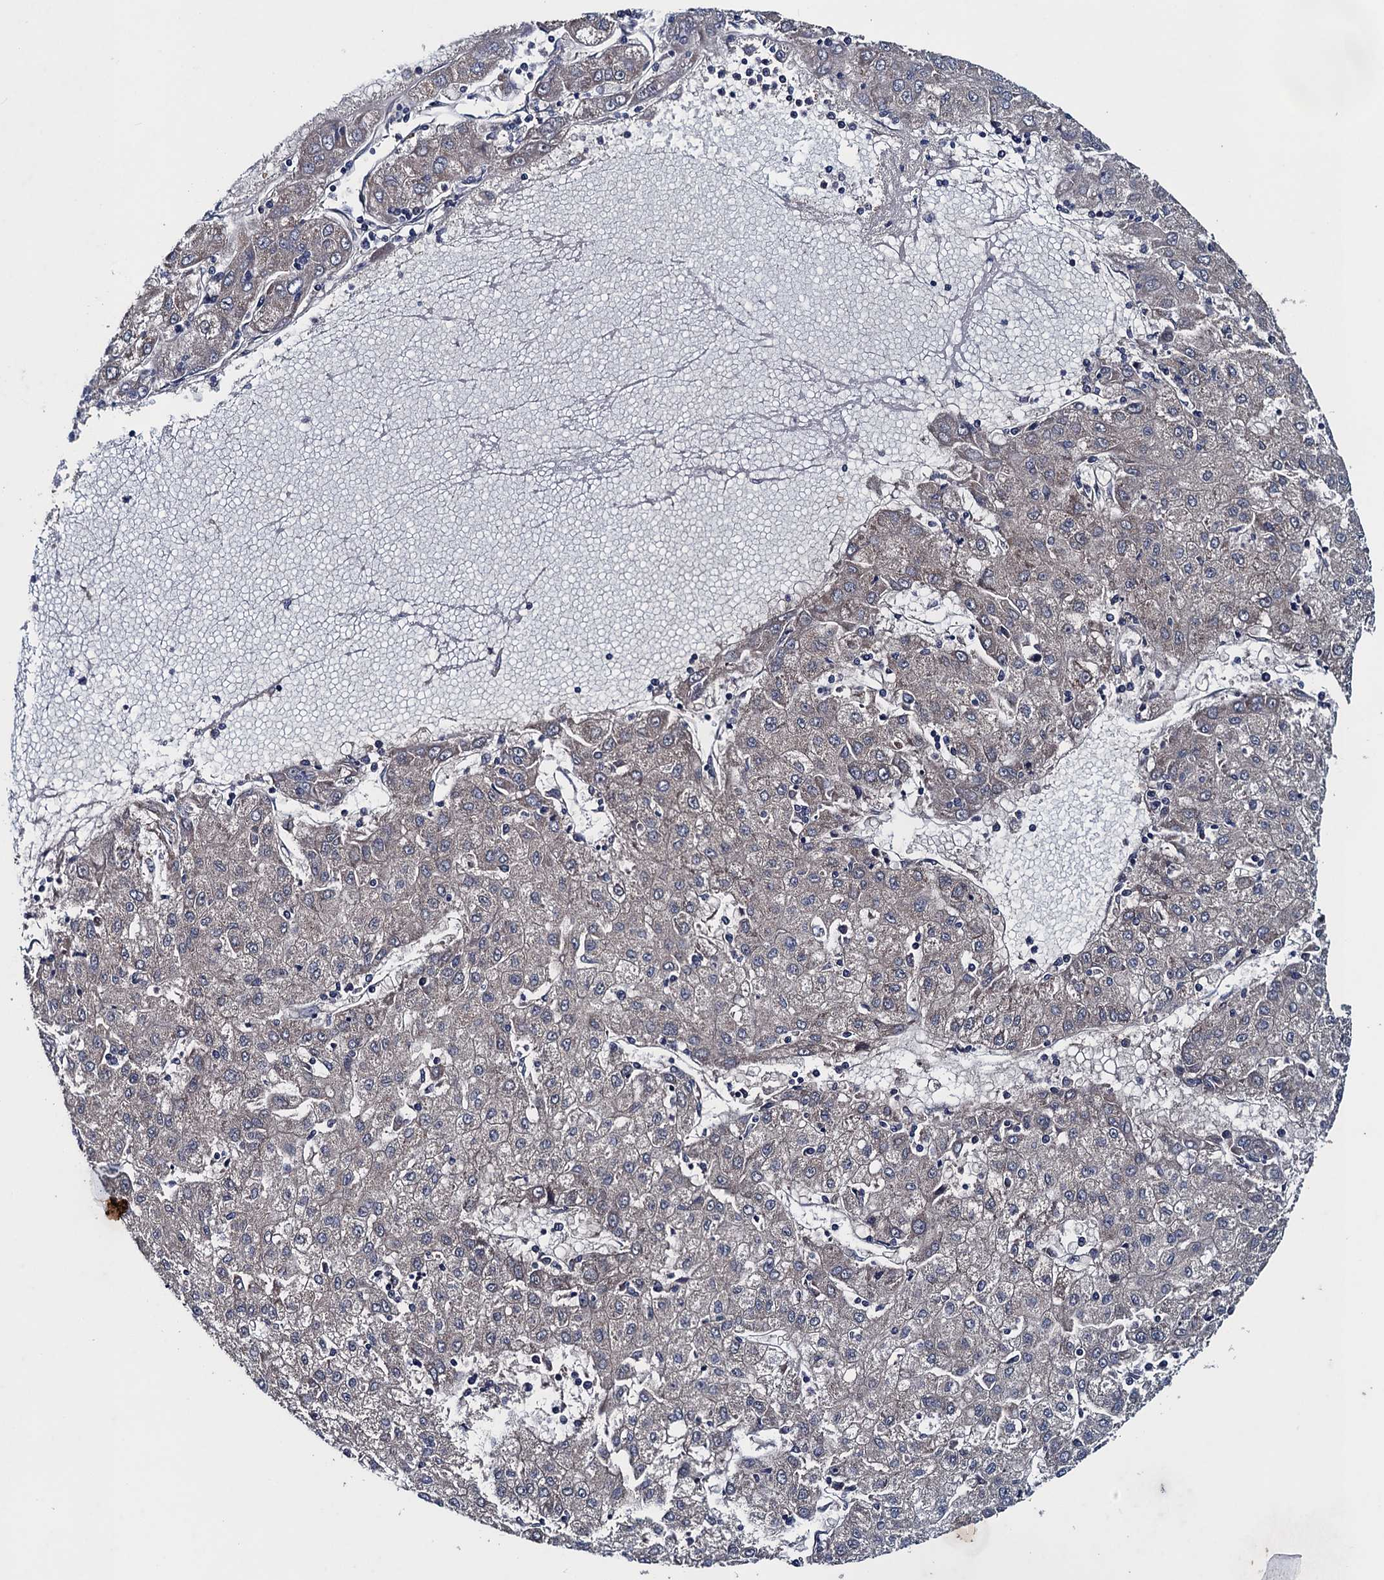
{"staining": {"intensity": "negative", "quantity": "none", "location": "none"}, "tissue": "liver cancer", "cell_type": "Tumor cells", "image_type": "cancer", "snomed": [{"axis": "morphology", "description": "Carcinoma, Hepatocellular, NOS"}, {"axis": "topography", "description": "Liver"}], "caption": "Photomicrograph shows no protein positivity in tumor cells of hepatocellular carcinoma (liver) tissue. (DAB immunohistochemistry (IHC) with hematoxylin counter stain).", "gene": "BLTP3B", "patient": {"sex": "male", "age": 72}}